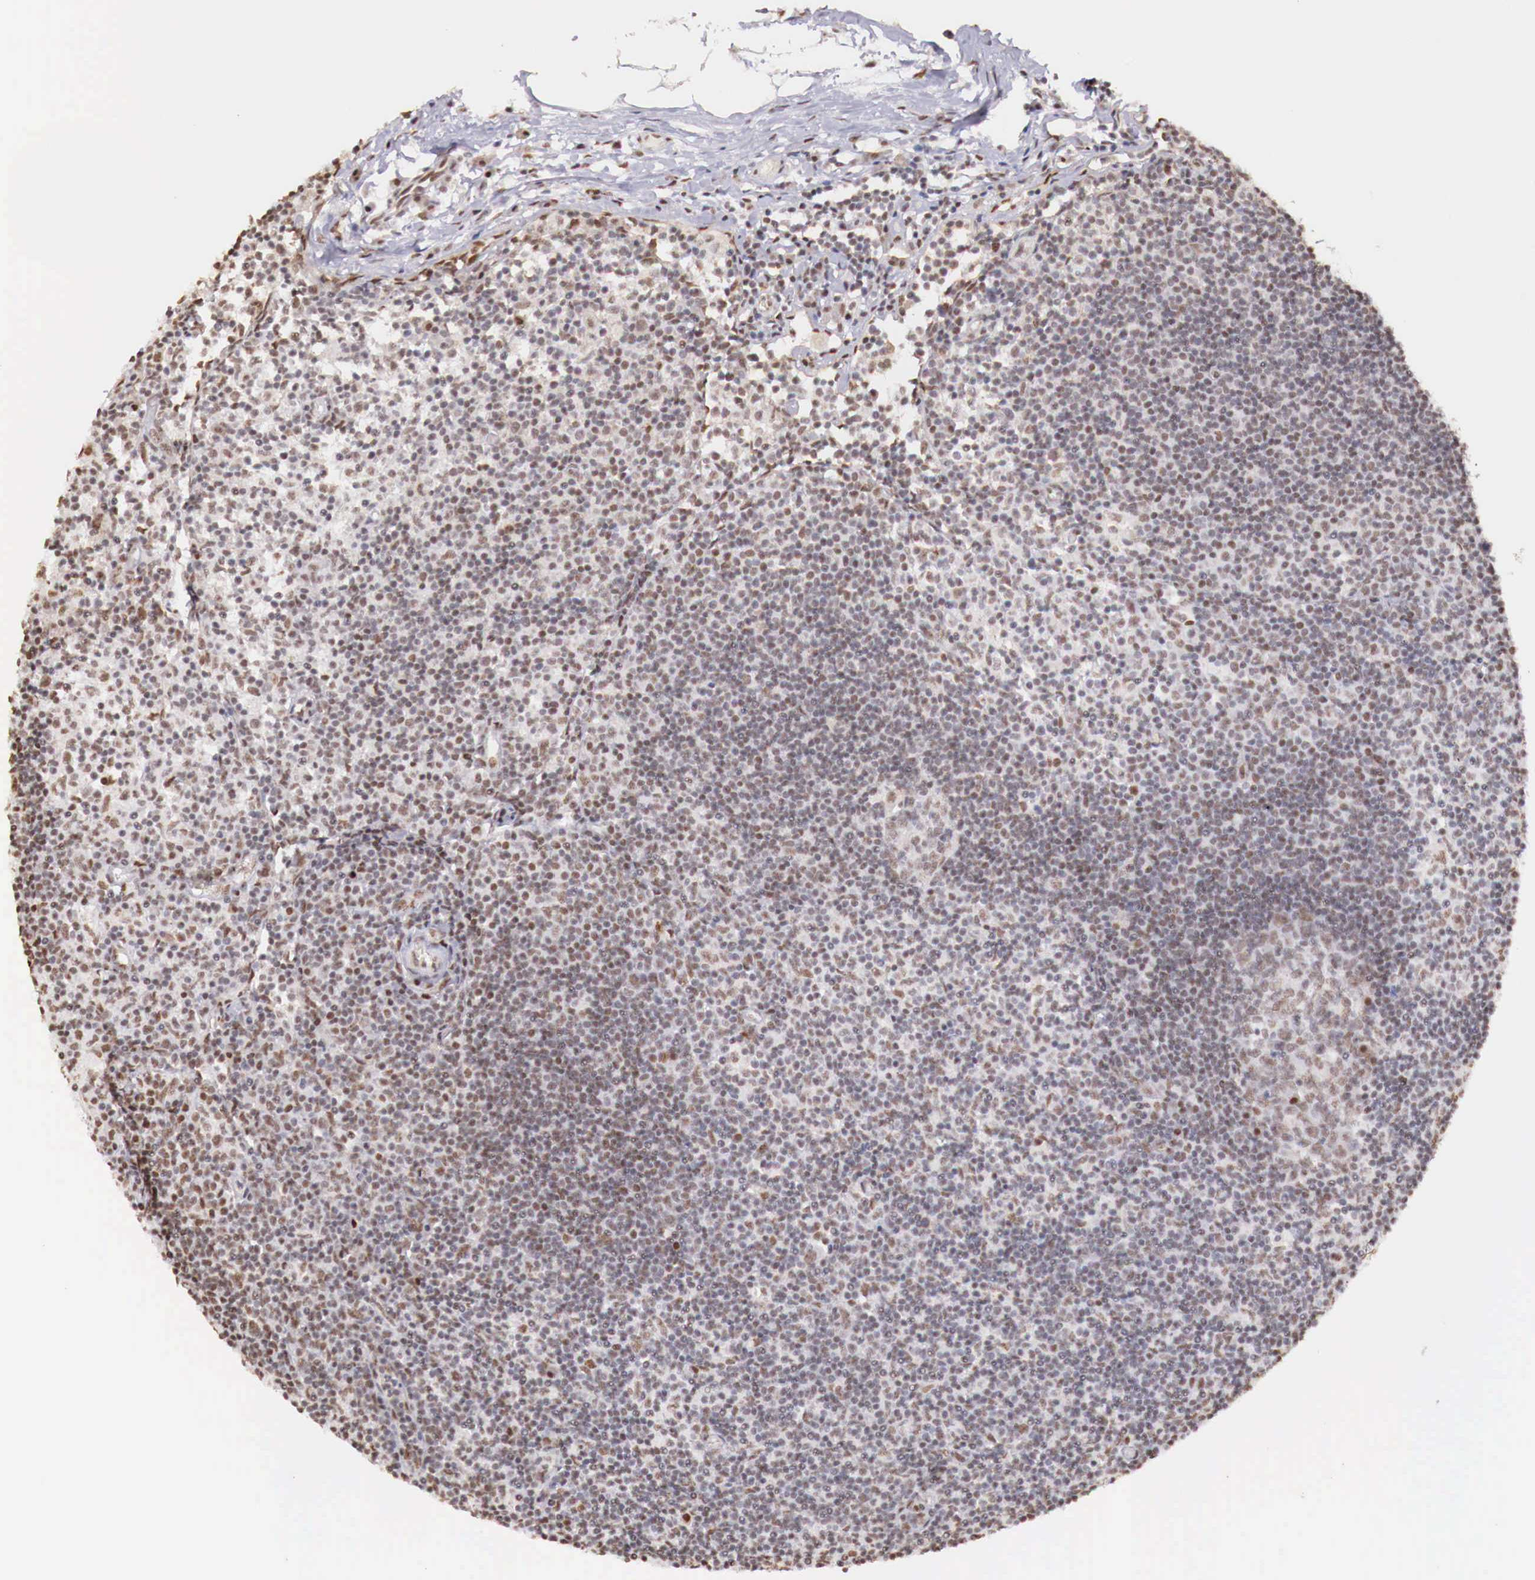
{"staining": {"intensity": "moderate", "quantity": "25%-75%", "location": "nuclear"}, "tissue": "lymph node", "cell_type": "Germinal center cells", "image_type": "normal", "snomed": [{"axis": "morphology", "description": "Normal tissue, NOS"}, {"axis": "topography", "description": "Lymph node"}], "caption": "Immunohistochemical staining of unremarkable human lymph node reveals moderate nuclear protein expression in about 25%-75% of germinal center cells. Immunohistochemistry stains the protein of interest in brown and the nuclei are stained blue.", "gene": "FOXP2", "patient": {"sex": "female", "age": 53}}